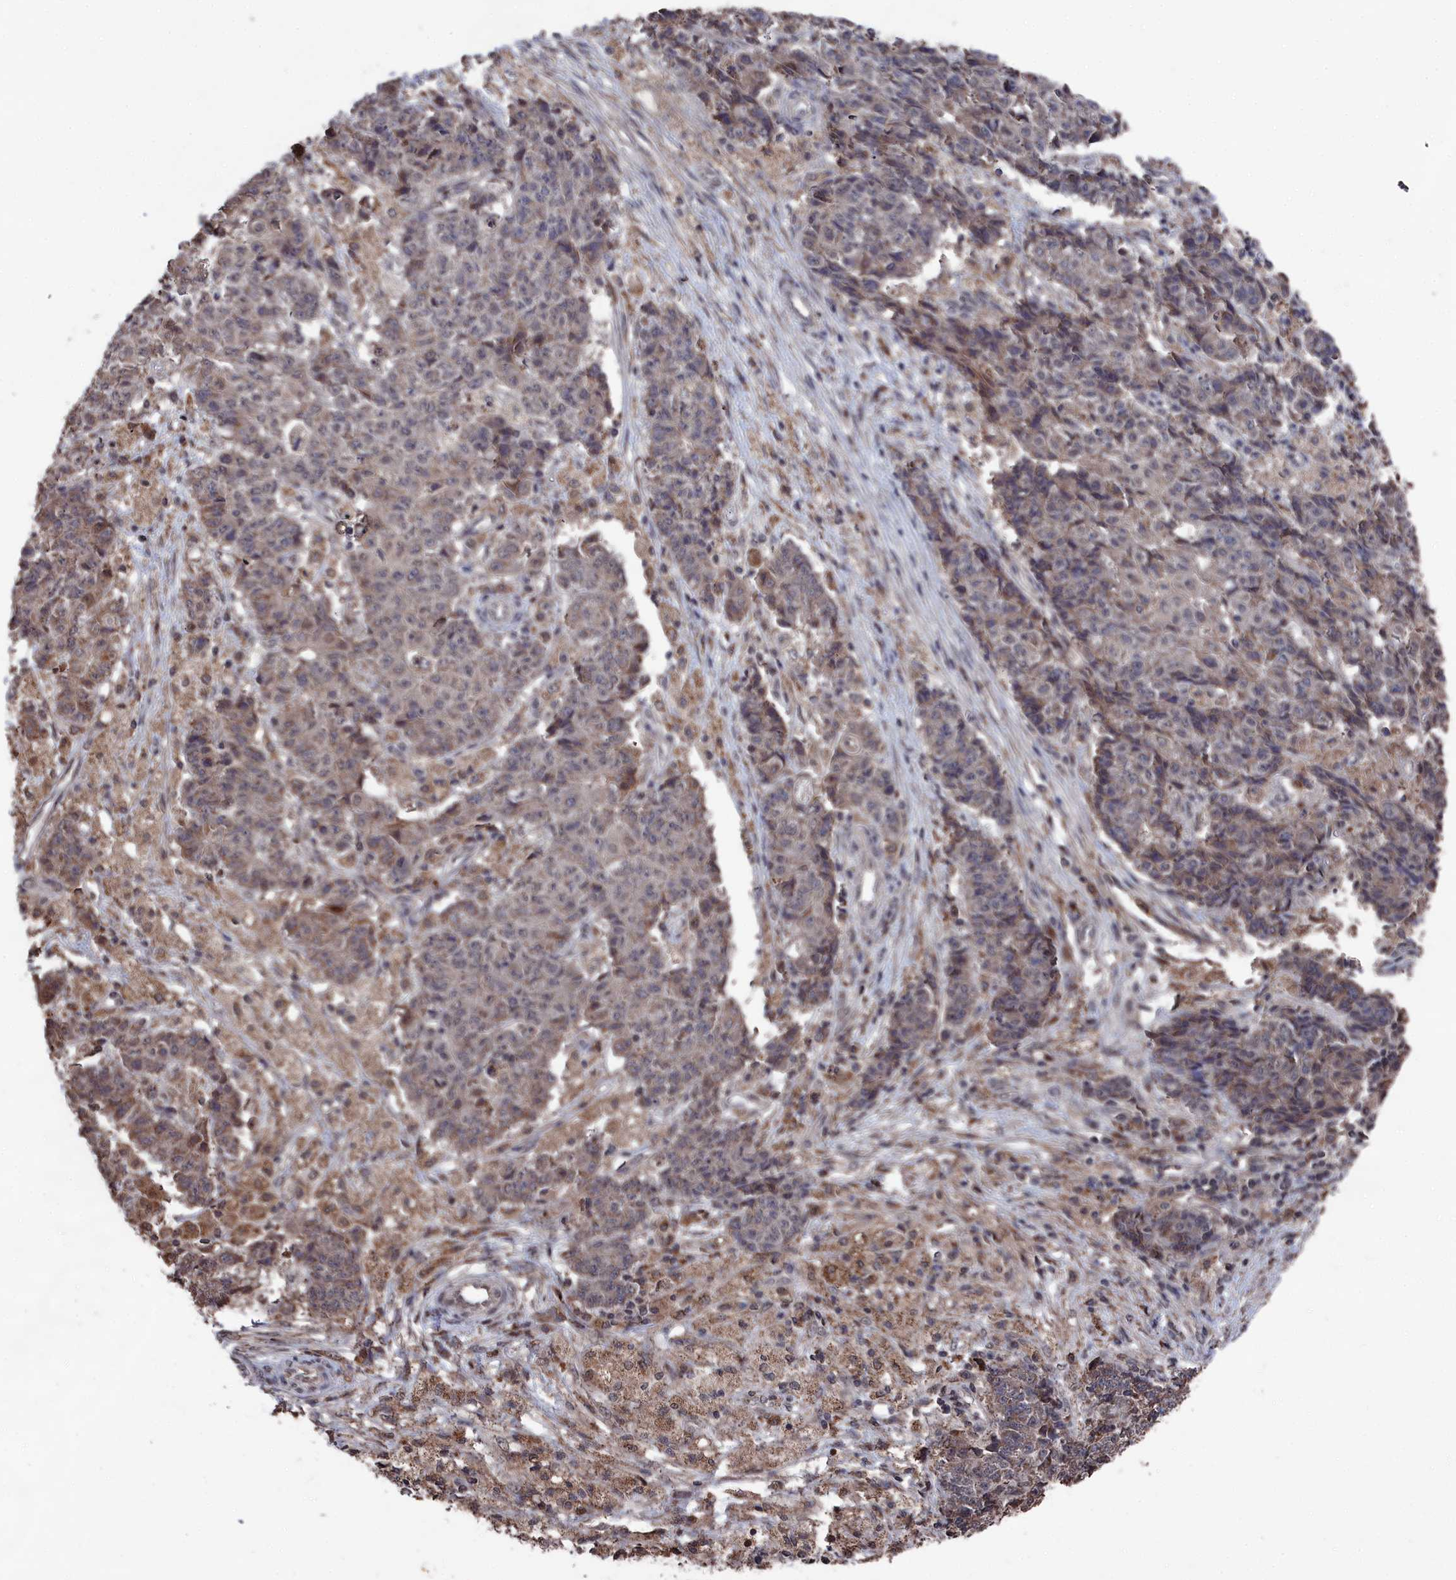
{"staining": {"intensity": "weak", "quantity": "25%-75%", "location": "cytoplasmic/membranous"}, "tissue": "ovarian cancer", "cell_type": "Tumor cells", "image_type": "cancer", "snomed": [{"axis": "morphology", "description": "Carcinoma, endometroid"}, {"axis": "topography", "description": "Ovary"}], "caption": "This is a micrograph of immunohistochemistry staining of ovarian endometroid carcinoma, which shows weak staining in the cytoplasmic/membranous of tumor cells.", "gene": "CEACAM21", "patient": {"sex": "female", "age": 42}}